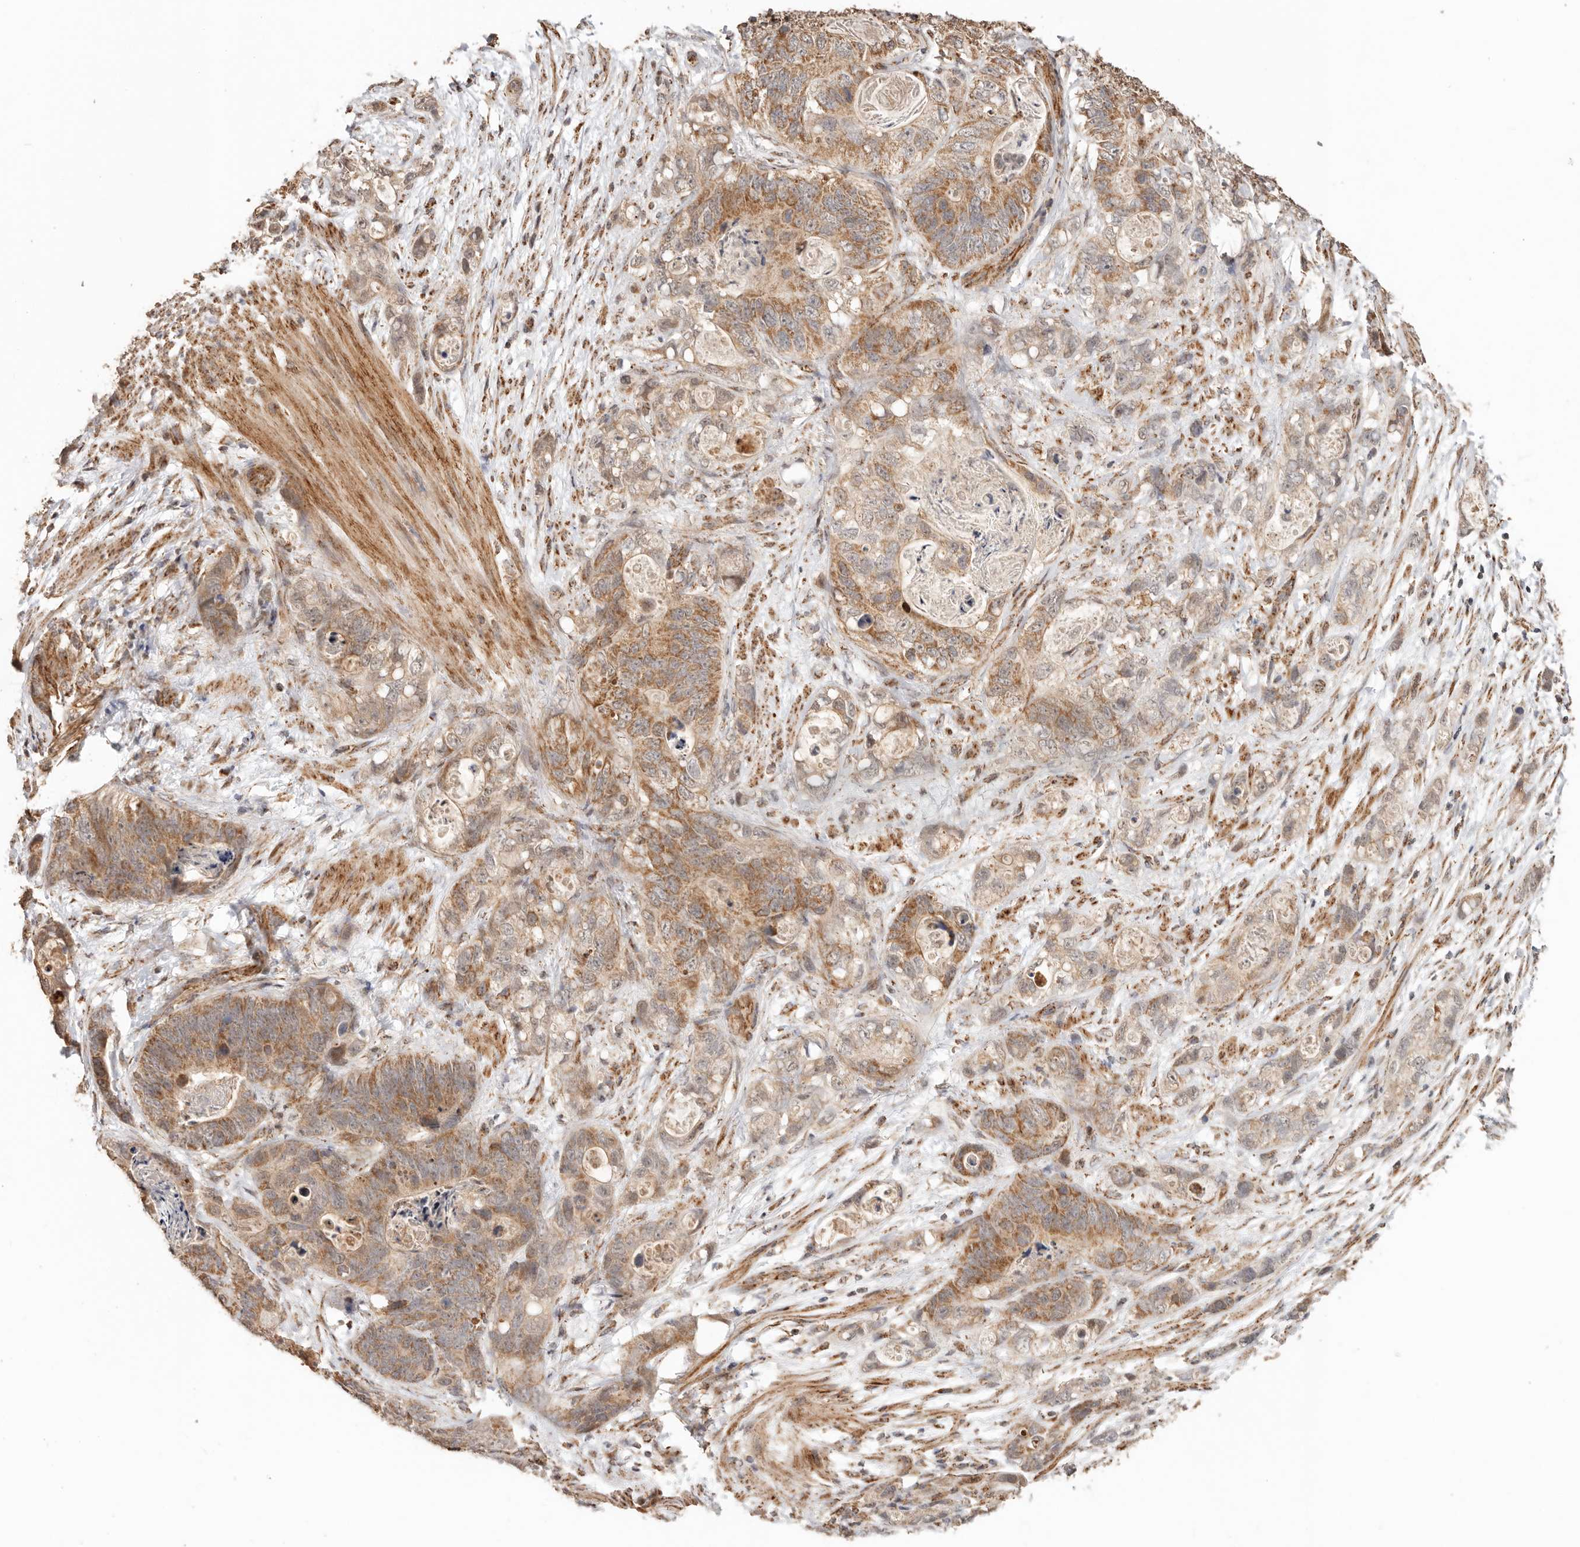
{"staining": {"intensity": "moderate", "quantity": ">75%", "location": "cytoplasmic/membranous"}, "tissue": "stomach cancer", "cell_type": "Tumor cells", "image_type": "cancer", "snomed": [{"axis": "morphology", "description": "Normal tissue, NOS"}, {"axis": "morphology", "description": "Adenocarcinoma, NOS"}, {"axis": "topography", "description": "Stomach"}], "caption": "A brown stain shows moderate cytoplasmic/membranous positivity of a protein in human stomach cancer tumor cells.", "gene": "NDUFB11", "patient": {"sex": "female", "age": 89}}